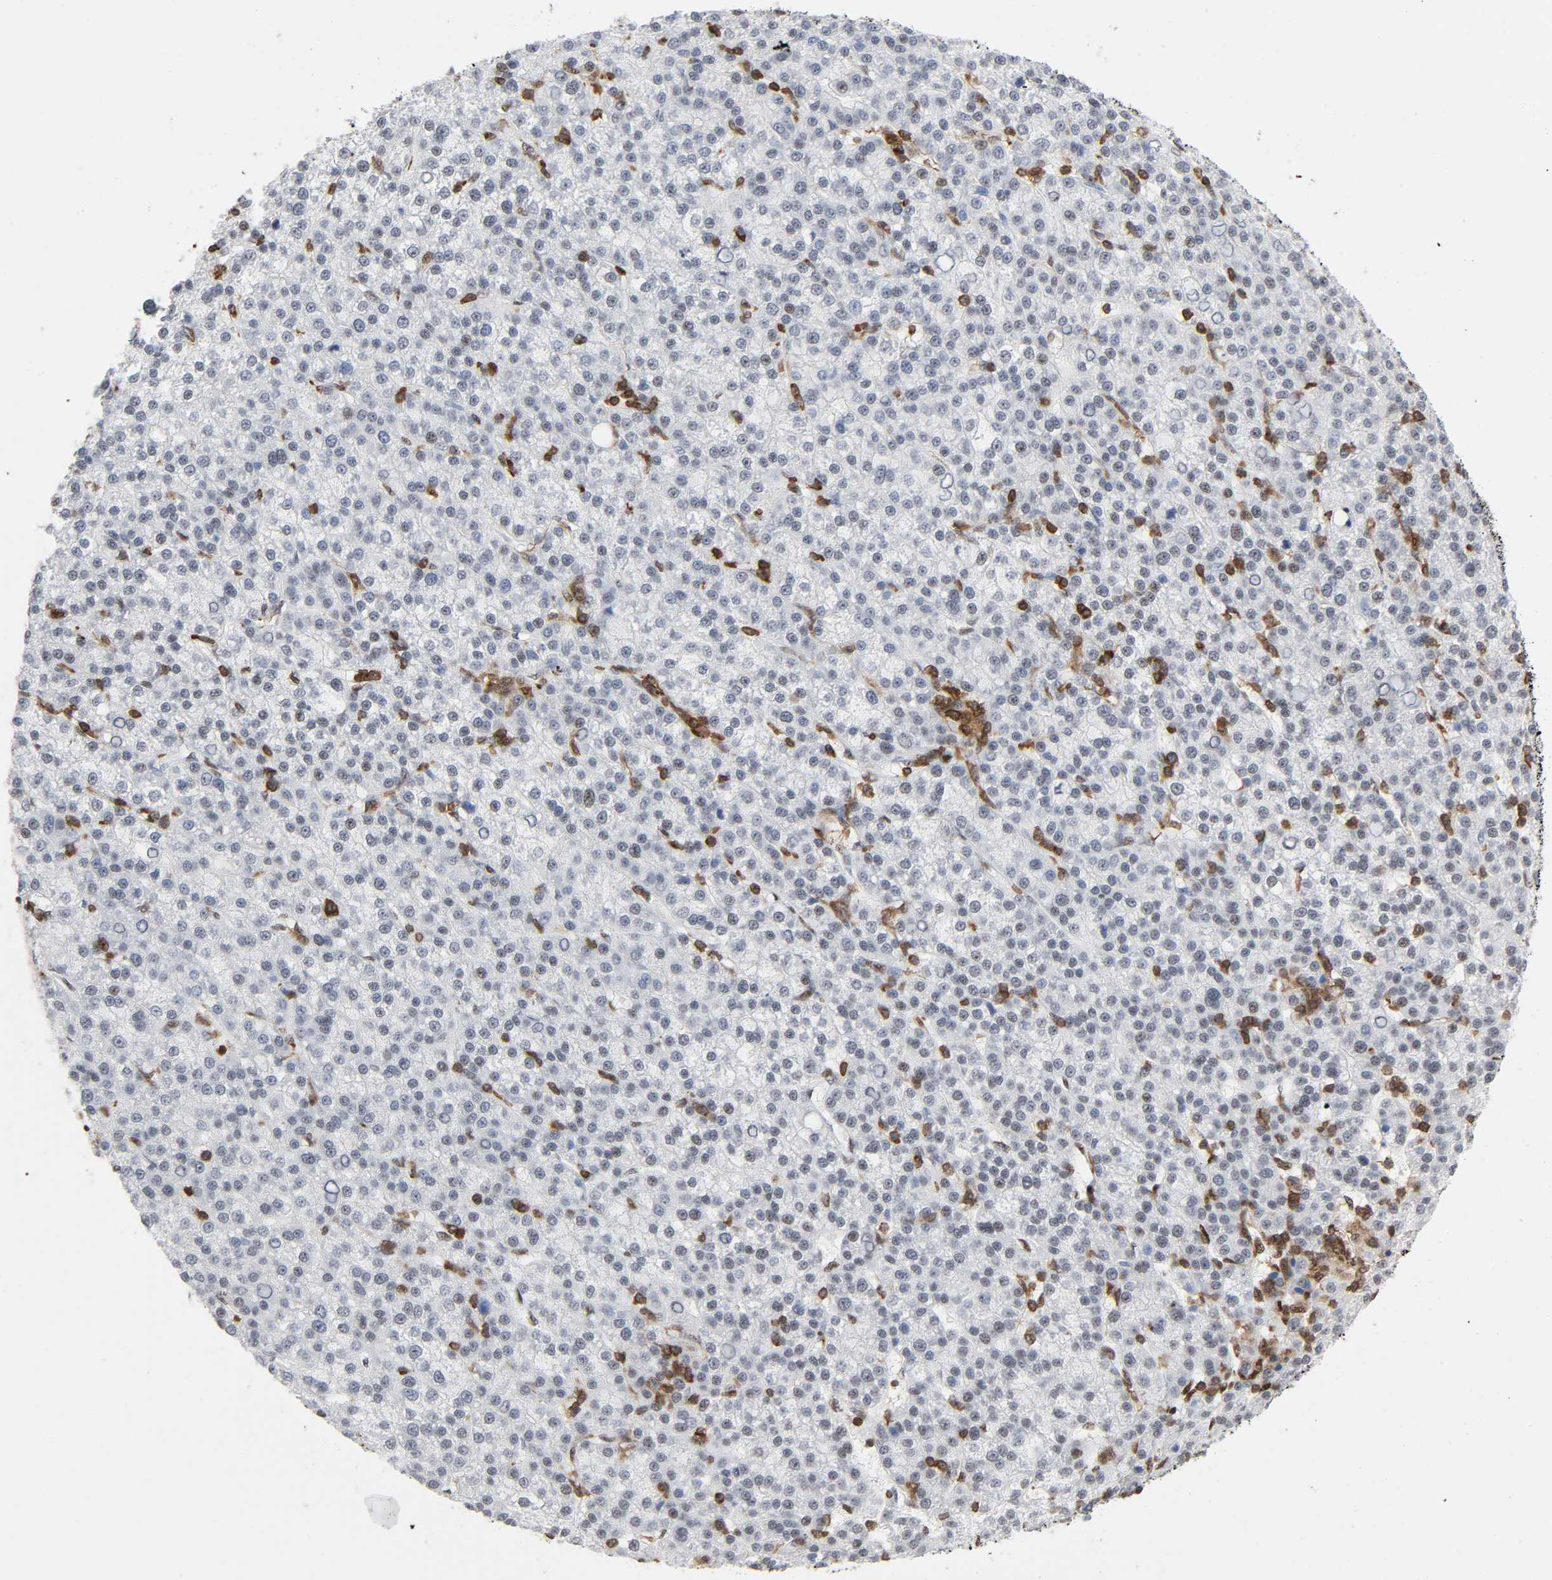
{"staining": {"intensity": "moderate", "quantity": "25%-75%", "location": "nuclear"}, "tissue": "liver cancer", "cell_type": "Tumor cells", "image_type": "cancer", "snomed": [{"axis": "morphology", "description": "Carcinoma, Hepatocellular, NOS"}, {"axis": "topography", "description": "Liver"}], "caption": "High-power microscopy captured an immunohistochemistry (IHC) photomicrograph of liver hepatocellular carcinoma, revealing moderate nuclear expression in about 25%-75% of tumor cells.", "gene": "WAS", "patient": {"sex": "female", "age": 58}}